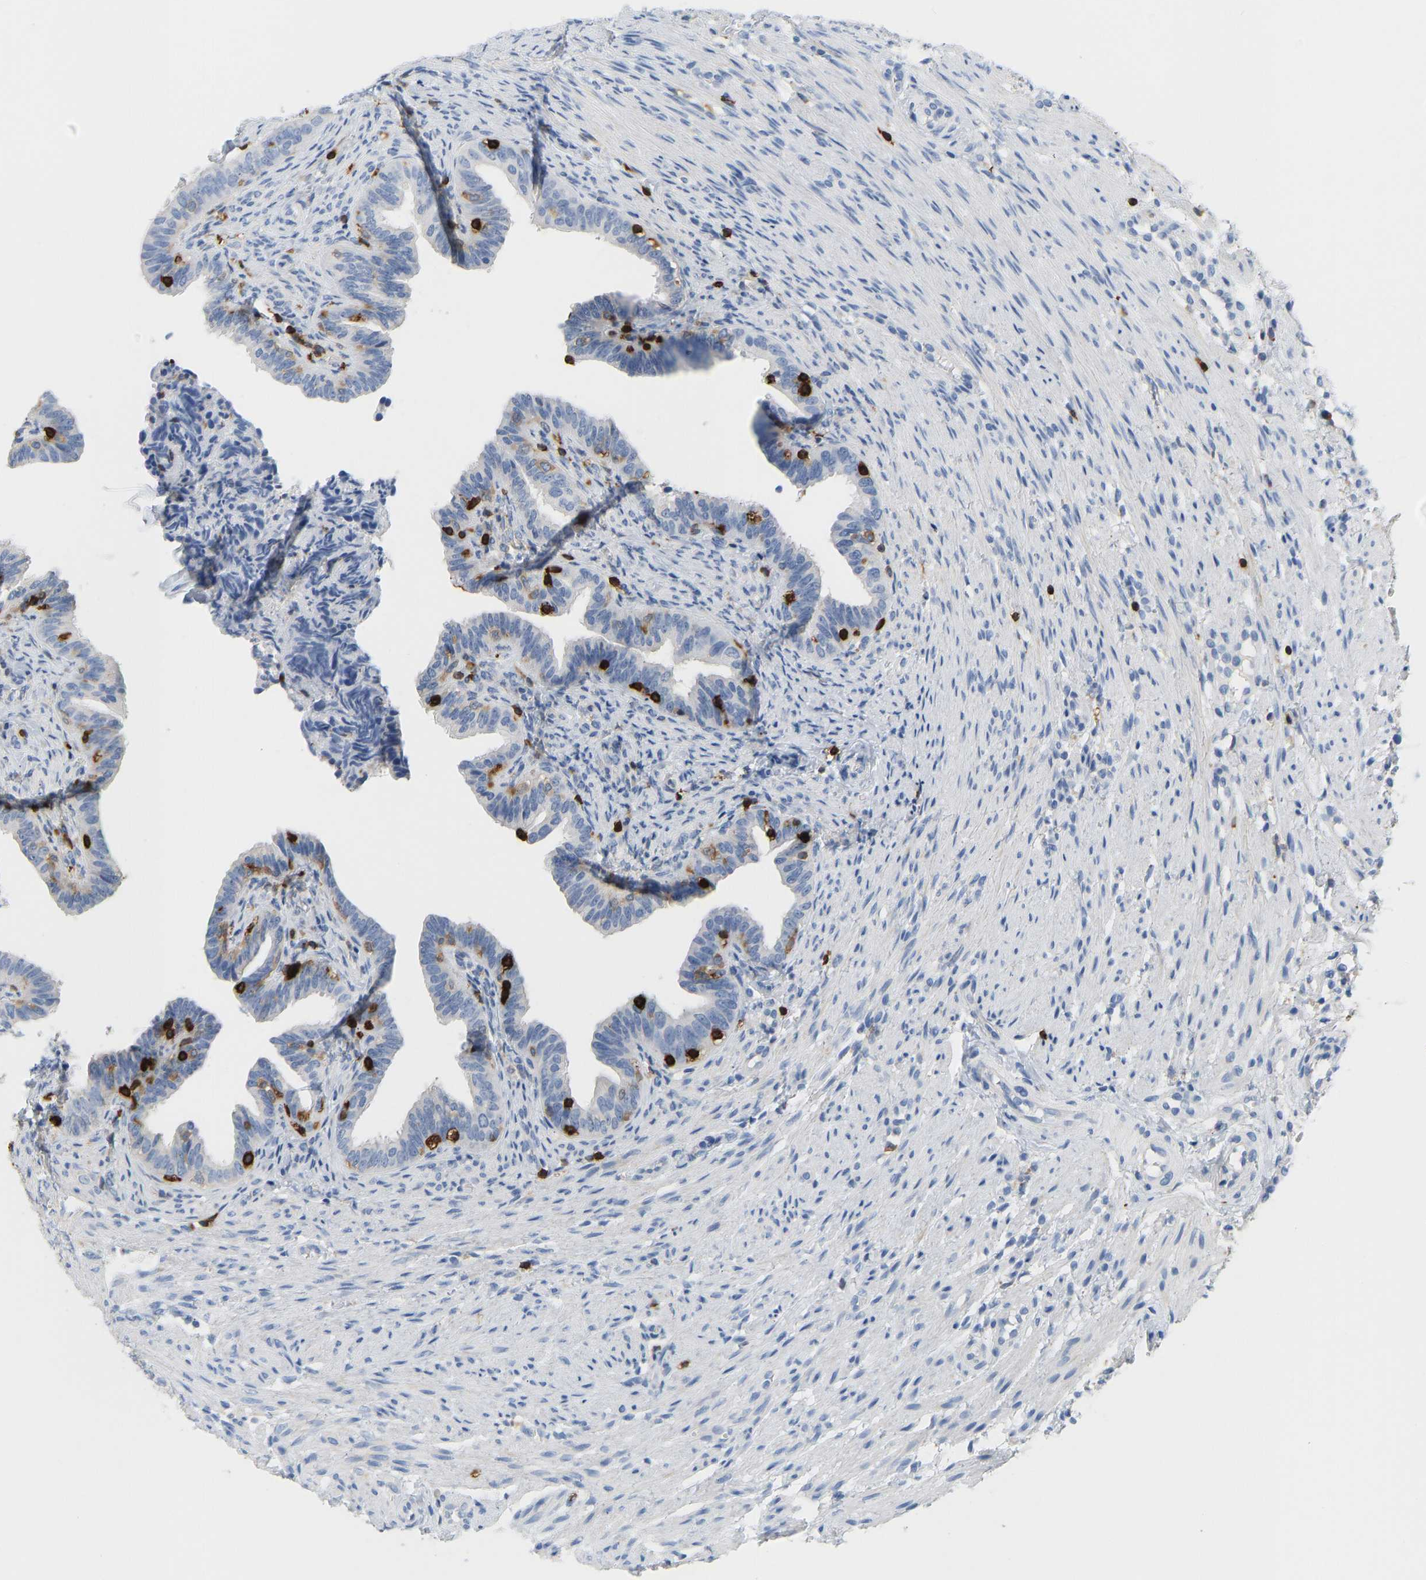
{"staining": {"intensity": "weak", "quantity": "<25%", "location": "cytoplasmic/membranous"}, "tissue": "fallopian tube", "cell_type": "Glandular cells", "image_type": "normal", "snomed": [{"axis": "morphology", "description": "Normal tissue, NOS"}, {"axis": "topography", "description": "Fallopian tube"}, {"axis": "topography", "description": "Placenta"}], "caption": "Glandular cells are negative for brown protein staining in normal fallopian tube.", "gene": "EVL", "patient": {"sex": "female", "age": 34}}